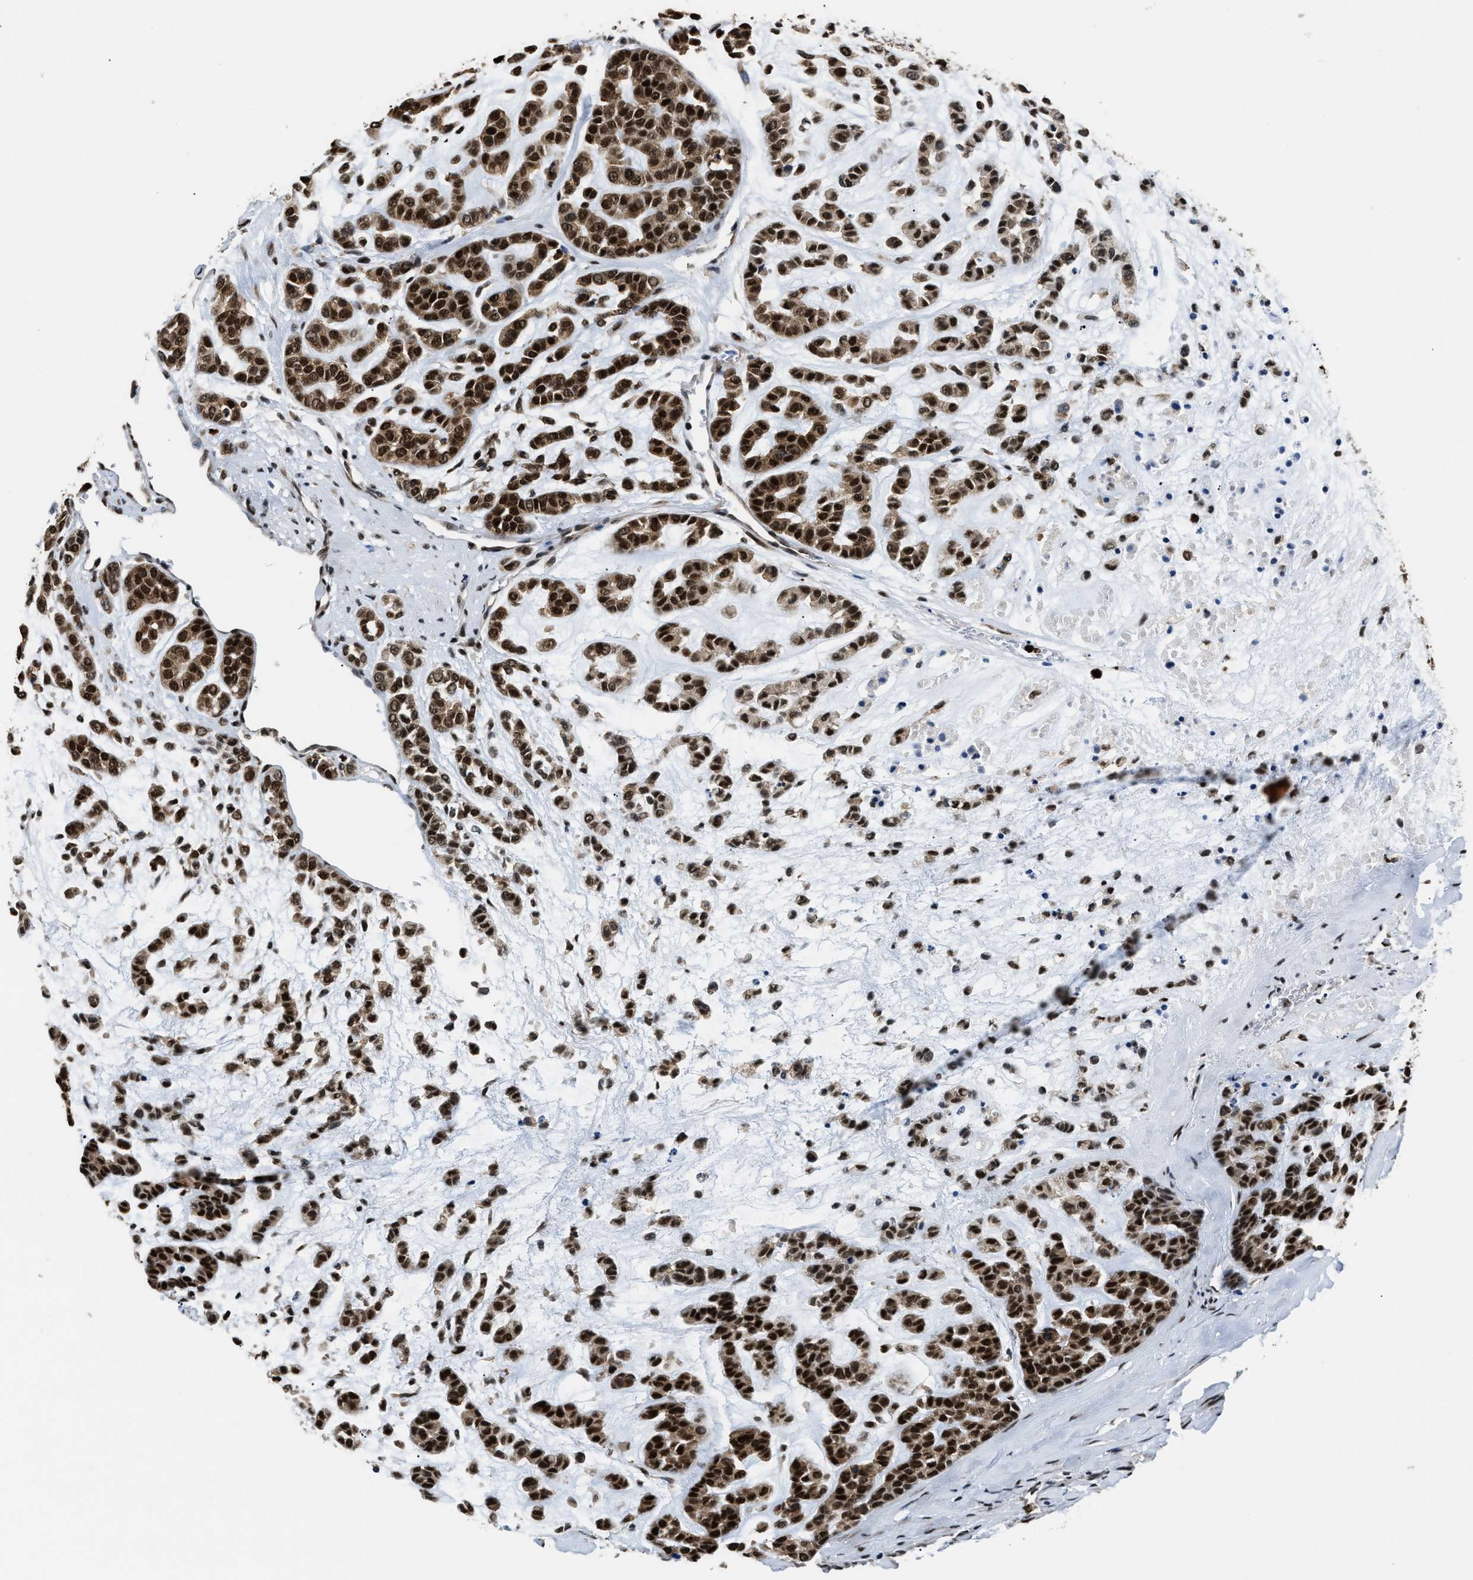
{"staining": {"intensity": "strong", "quantity": ">75%", "location": "cytoplasmic/membranous,nuclear"}, "tissue": "head and neck cancer", "cell_type": "Tumor cells", "image_type": "cancer", "snomed": [{"axis": "morphology", "description": "Adenocarcinoma, NOS"}, {"axis": "morphology", "description": "Adenoma, NOS"}, {"axis": "topography", "description": "Head-Neck"}], "caption": "Head and neck cancer (adenocarcinoma) was stained to show a protein in brown. There is high levels of strong cytoplasmic/membranous and nuclear expression in about >75% of tumor cells.", "gene": "CCNDBP1", "patient": {"sex": "female", "age": 55}}